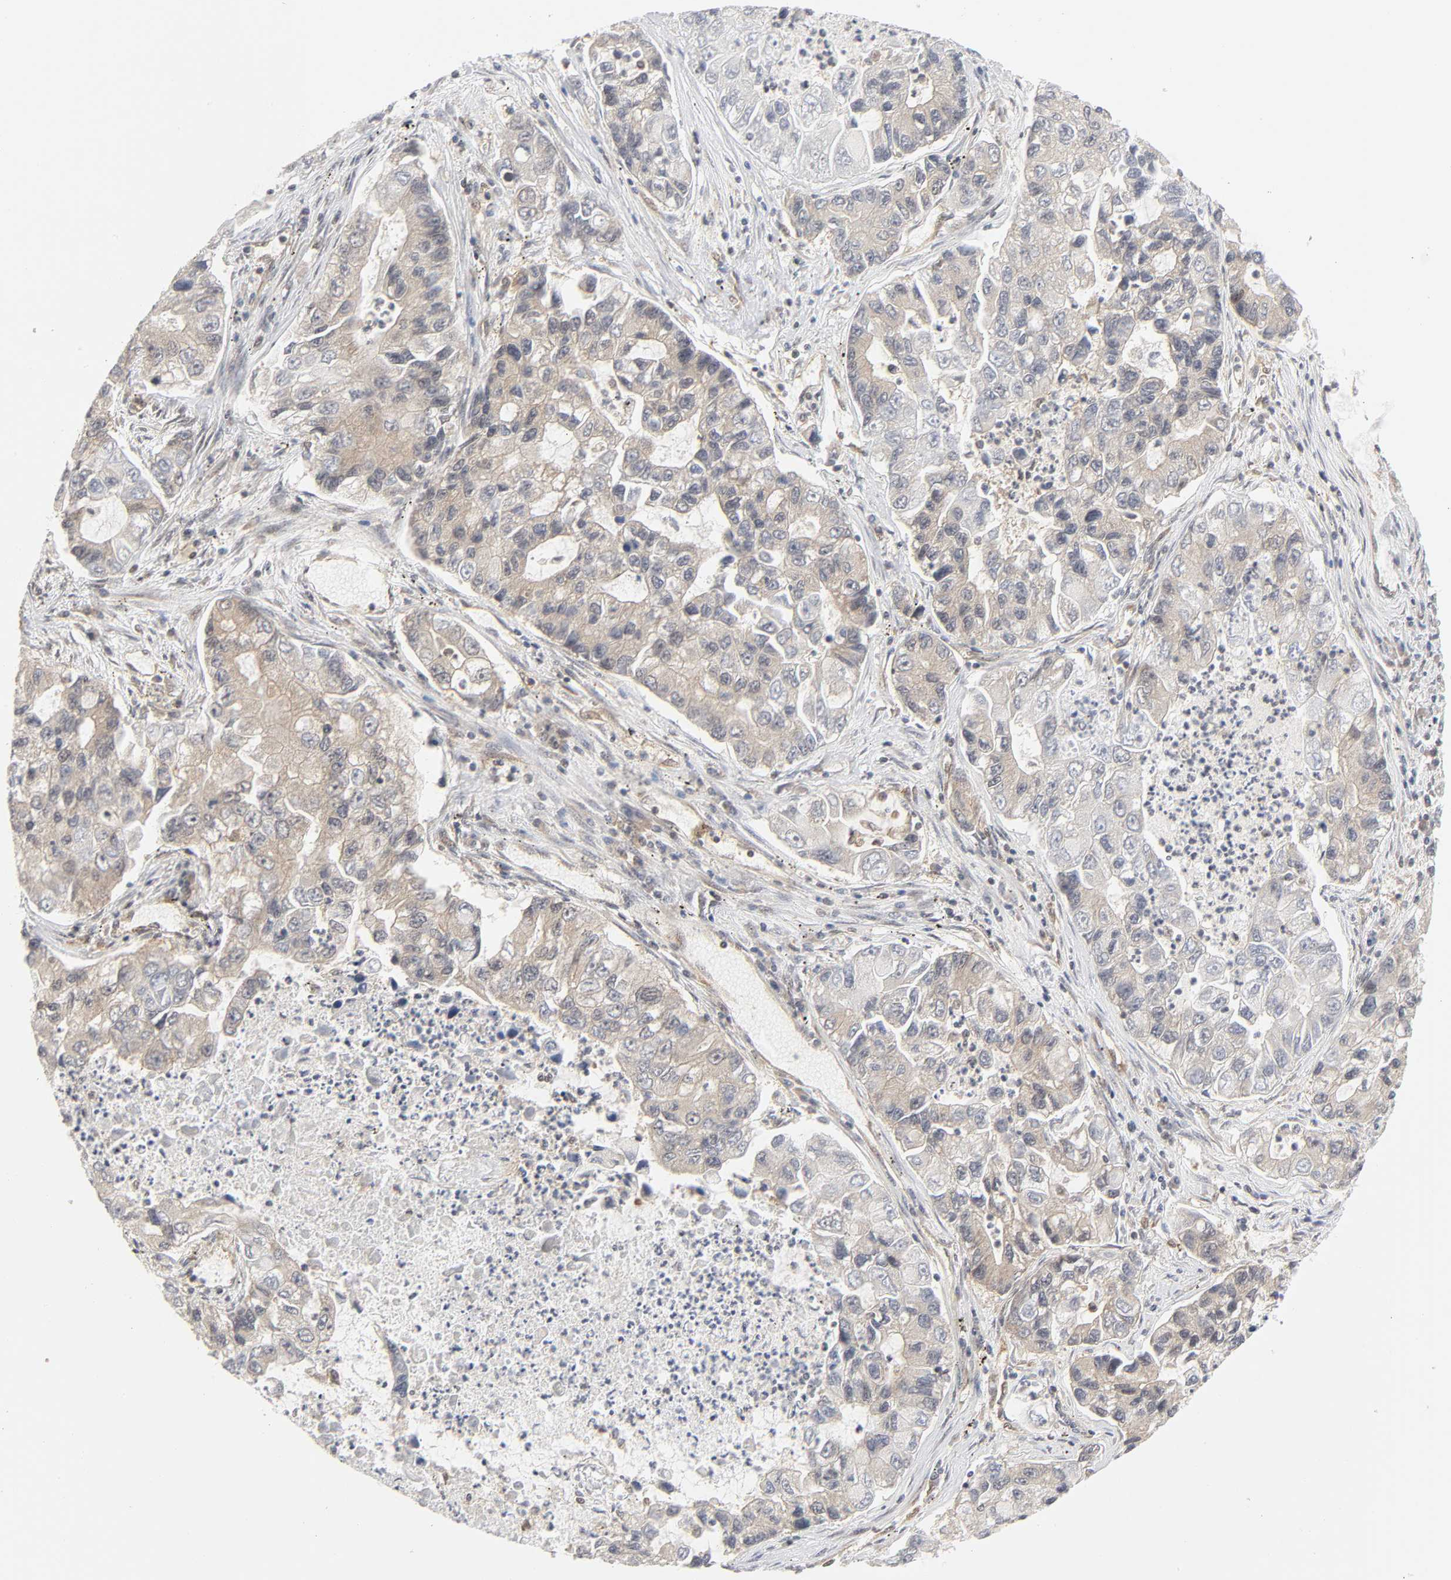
{"staining": {"intensity": "weak", "quantity": "<25%", "location": "cytoplasmic/membranous"}, "tissue": "lung cancer", "cell_type": "Tumor cells", "image_type": "cancer", "snomed": [{"axis": "morphology", "description": "Adenocarcinoma, NOS"}, {"axis": "topography", "description": "Lung"}], "caption": "Adenocarcinoma (lung) stained for a protein using IHC reveals no positivity tumor cells.", "gene": "CDC37", "patient": {"sex": "female", "age": 51}}